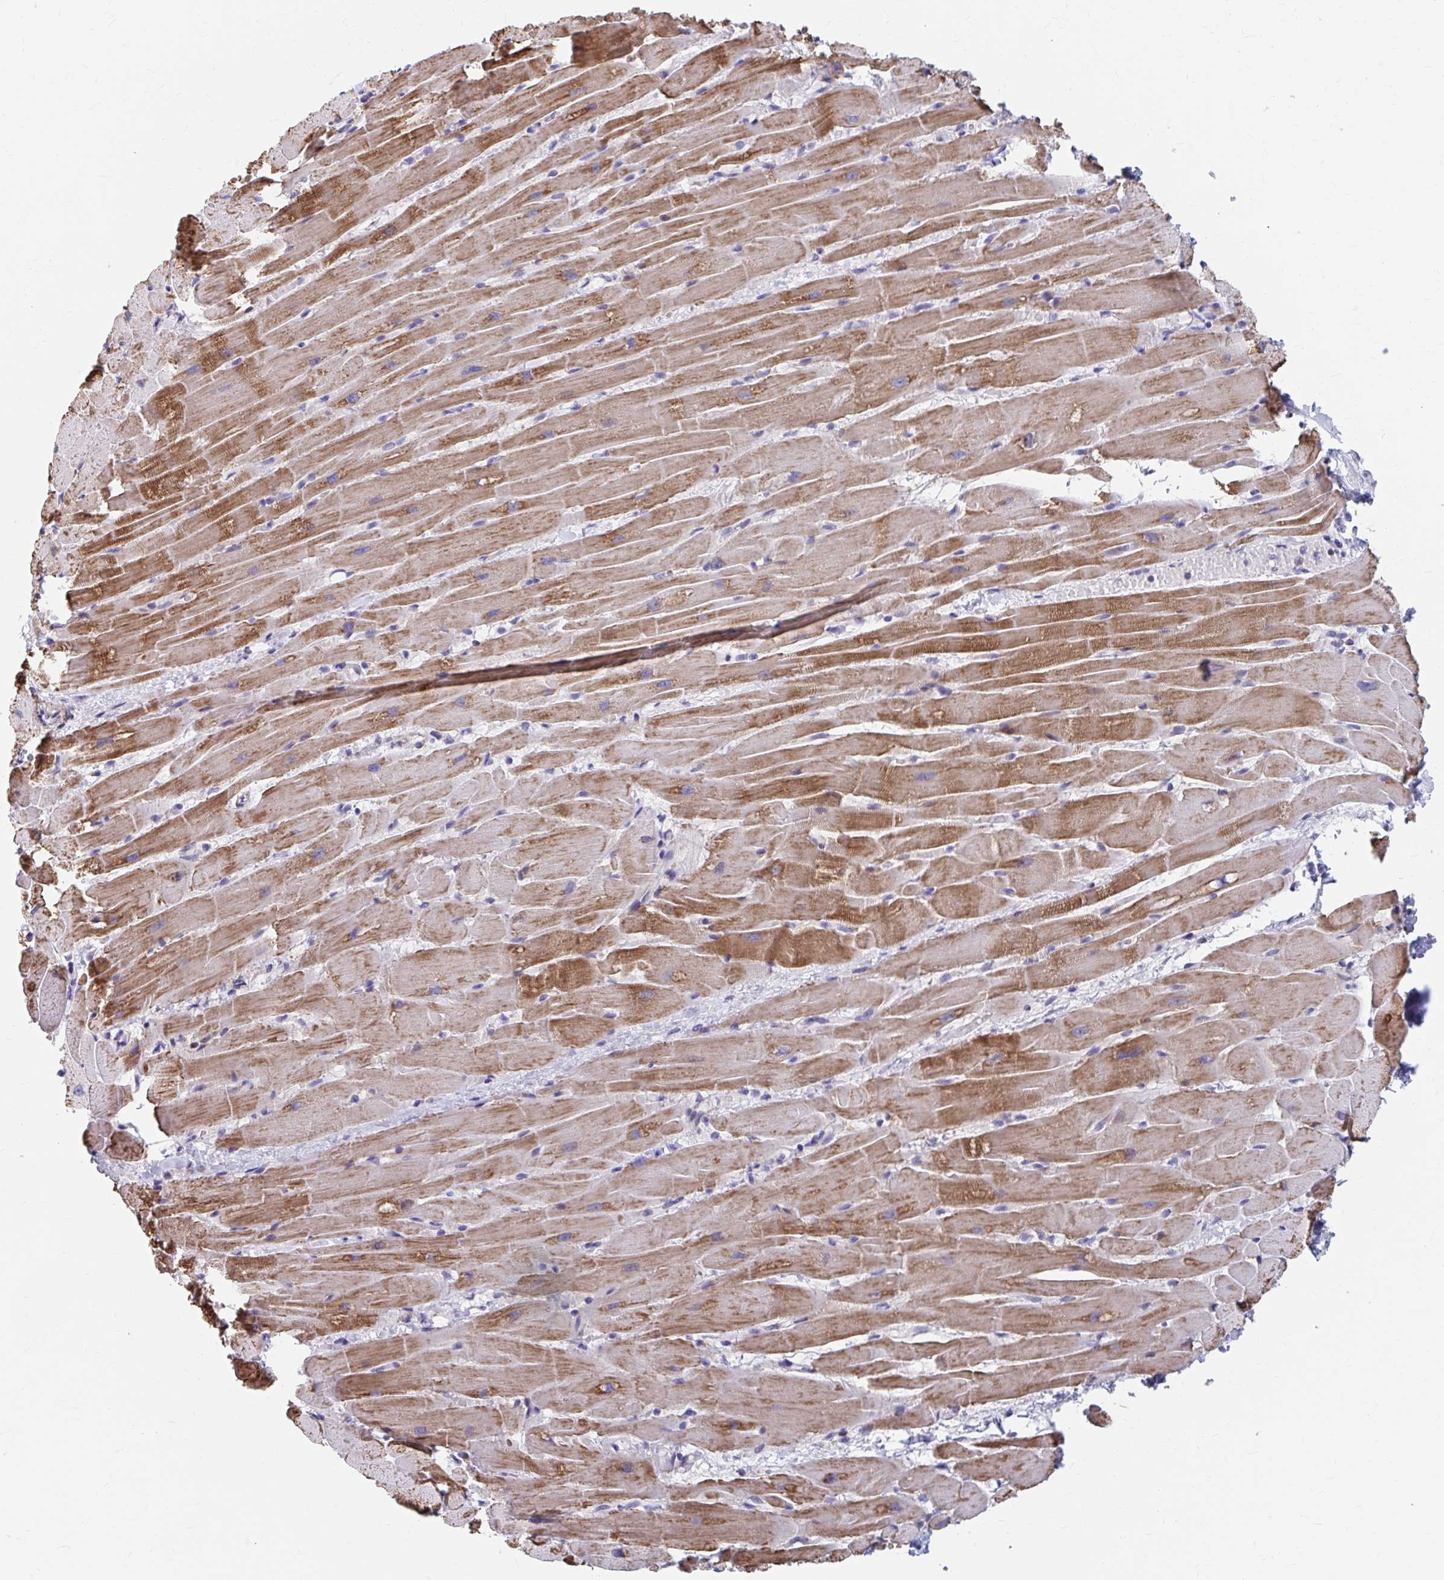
{"staining": {"intensity": "moderate", "quantity": ">75%", "location": "cytoplasmic/membranous"}, "tissue": "heart muscle", "cell_type": "Cardiomyocytes", "image_type": "normal", "snomed": [{"axis": "morphology", "description": "Normal tissue, NOS"}, {"axis": "topography", "description": "Heart"}], "caption": "Heart muscle stained with DAB immunohistochemistry reveals medium levels of moderate cytoplasmic/membranous positivity in approximately >75% of cardiomyocytes. (IHC, brightfield microscopy, high magnification).", "gene": "RCC1L", "patient": {"sex": "male", "age": 37}}